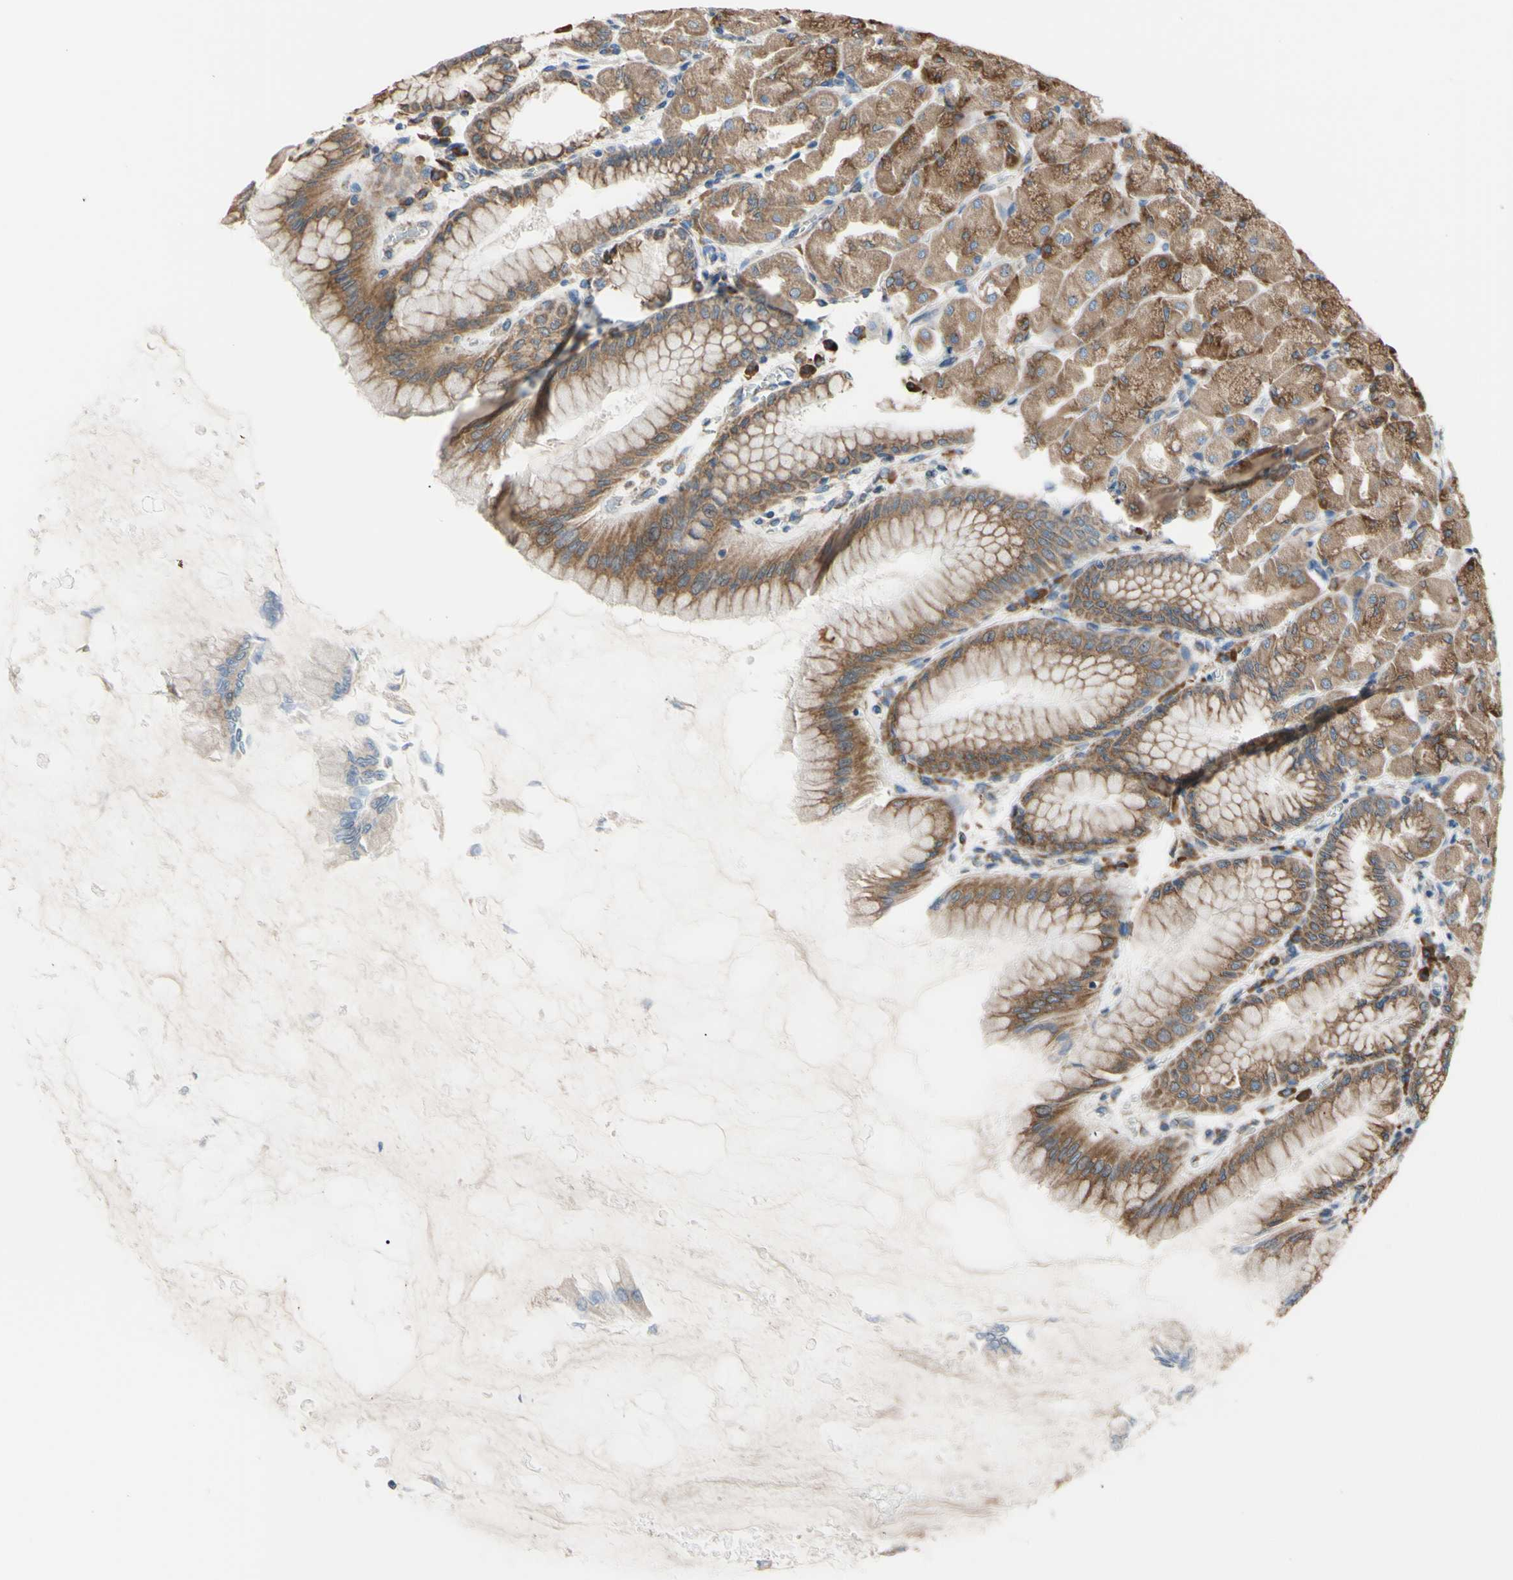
{"staining": {"intensity": "strong", "quantity": ">75%", "location": "cytoplasmic/membranous"}, "tissue": "stomach", "cell_type": "Glandular cells", "image_type": "normal", "snomed": [{"axis": "morphology", "description": "Normal tissue, NOS"}, {"axis": "topography", "description": "Stomach, upper"}], "caption": "Human stomach stained with a brown dye reveals strong cytoplasmic/membranous positive expression in about >75% of glandular cells.", "gene": "BMF", "patient": {"sex": "female", "age": 56}}